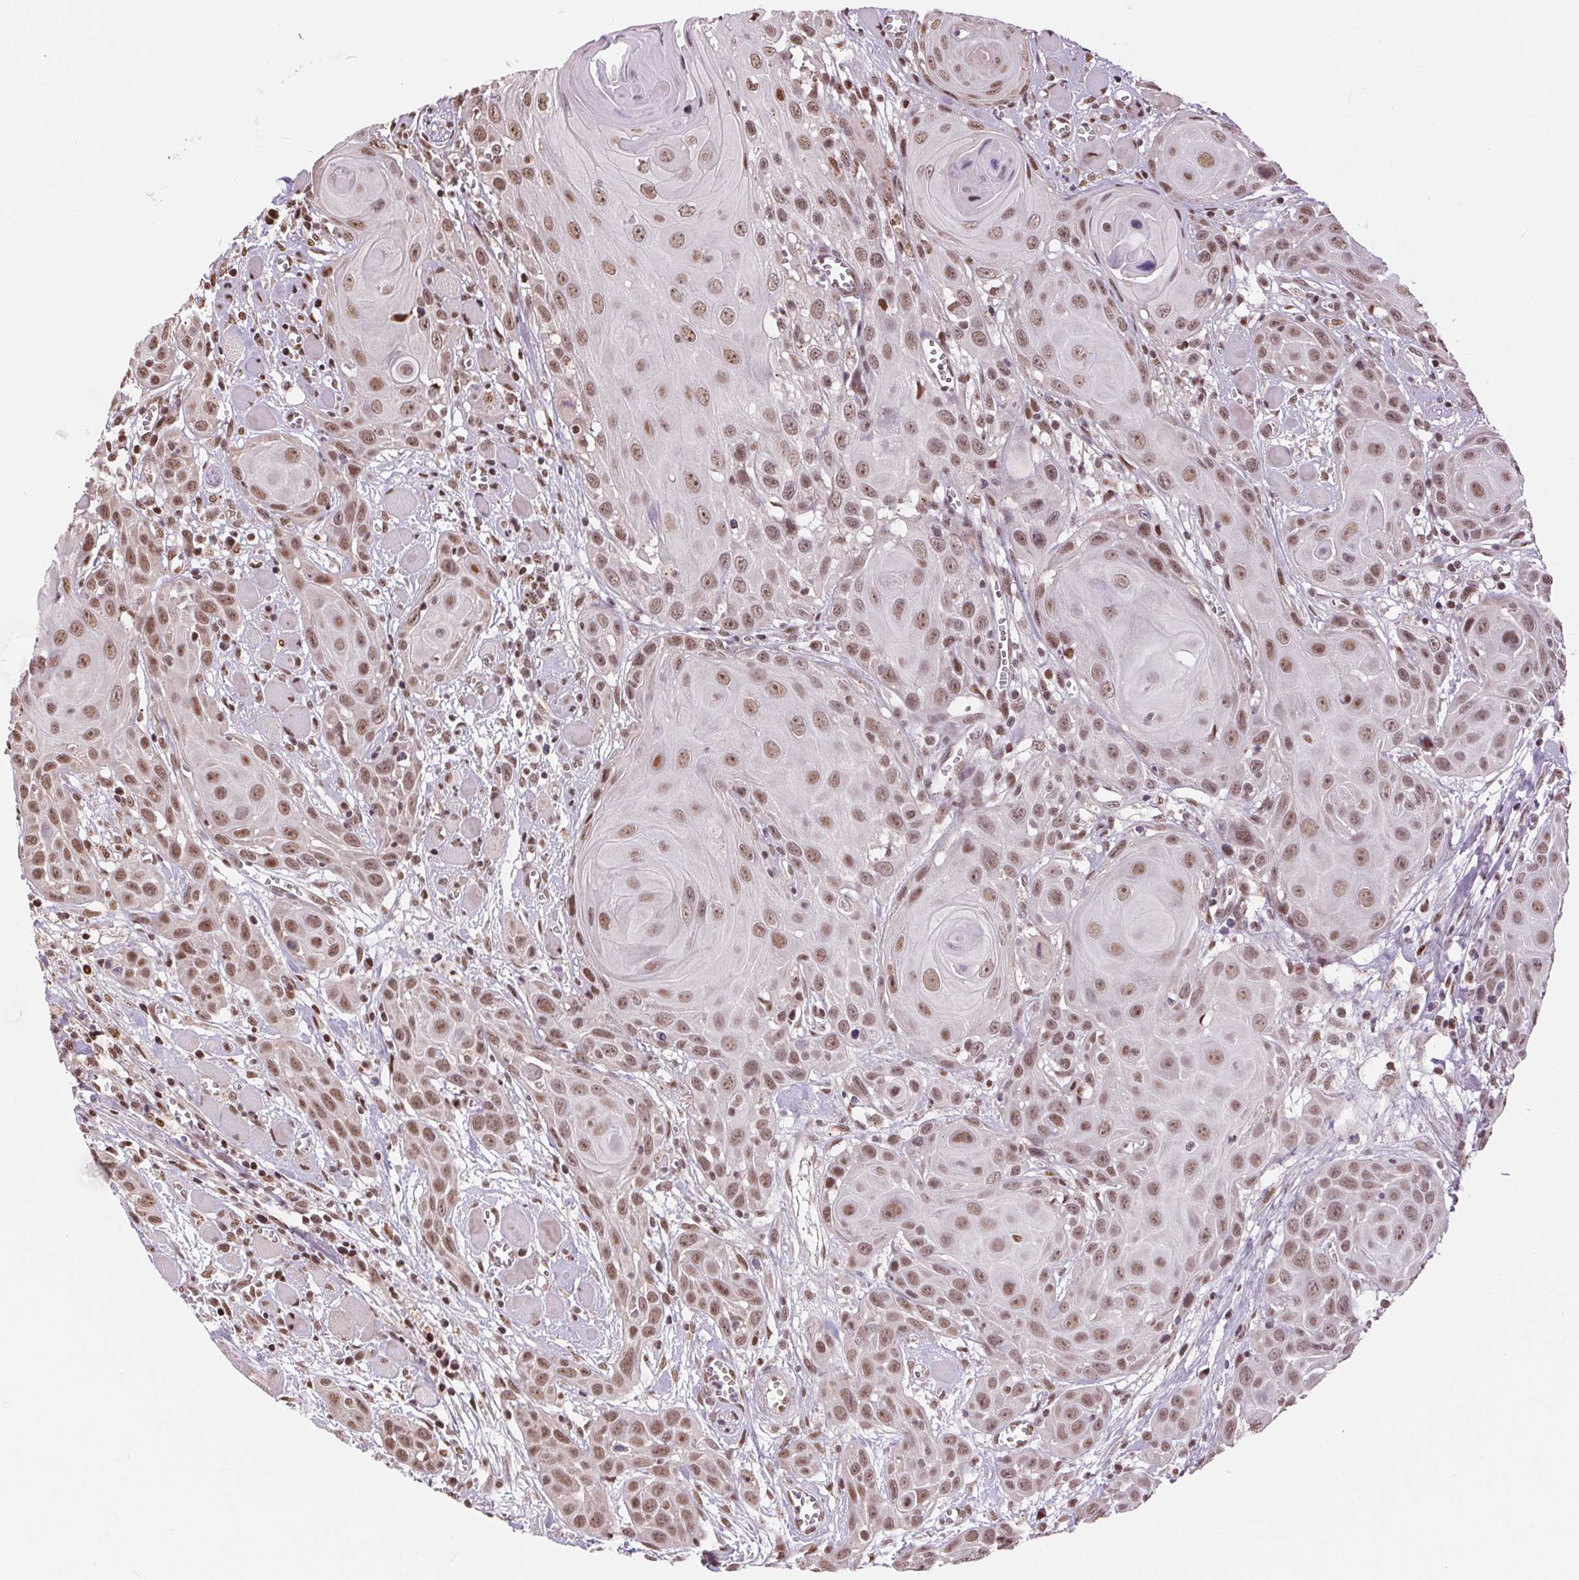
{"staining": {"intensity": "moderate", "quantity": ">75%", "location": "nuclear"}, "tissue": "head and neck cancer", "cell_type": "Tumor cells", "image_type": "cancer", "snomed": [{"axis": "morphology", "description": "Squamous cell carcinoma, NOS"}, {"axis": "topography", "description": "Head-Neck"}], "caption": "About >75% of tumor cells in head and neck cancer (squamous cell carcinoma) demonstrate moderate nuclear protein expression as visualized by brown immunohistochemical staining.", "gene": "RAD23A", "patient": {"sex": "female", "age": 80}}